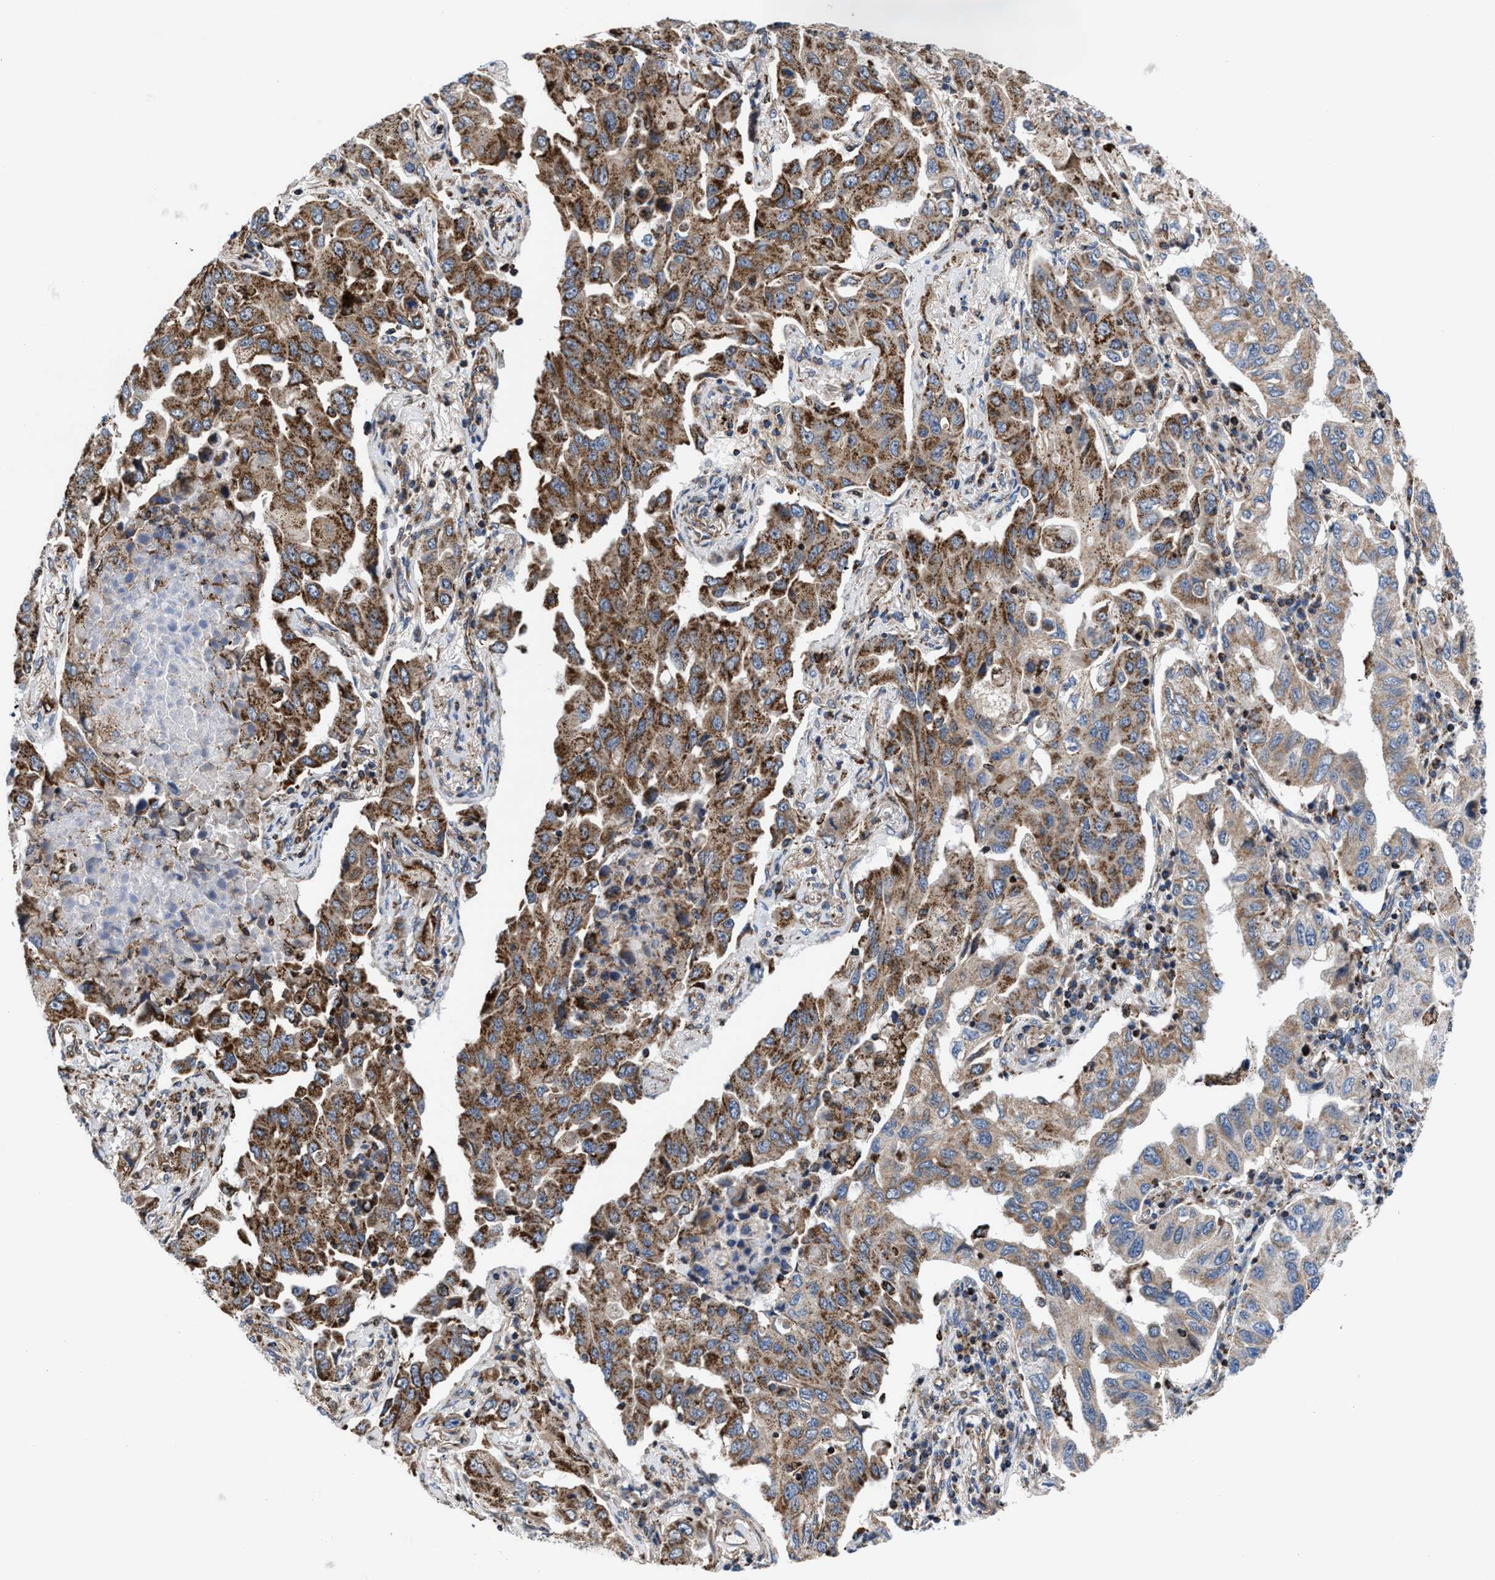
{"staining": {"intensity": "moderate", "quantity": "25%-75%", "location": "cytoplasmic/membranous"}, "tissue": "lung cancer", "cell_type": "Tumor cells", "image_type": "cancer", "snomed": [{"axis": "morphology", "description": "Adenocarcinoma, NOS"}, {"axis": "topography", "description": "Lung"}], "caption": "Lung cancer (adenocarcinoma) stained for a protein (brown) reveals moderate cytoplasmic/membranous positive staining in approximately 25%-75% of tumor cells.", "gene": "PRR15L", "patient": {"sex": "female", "age": 65}}